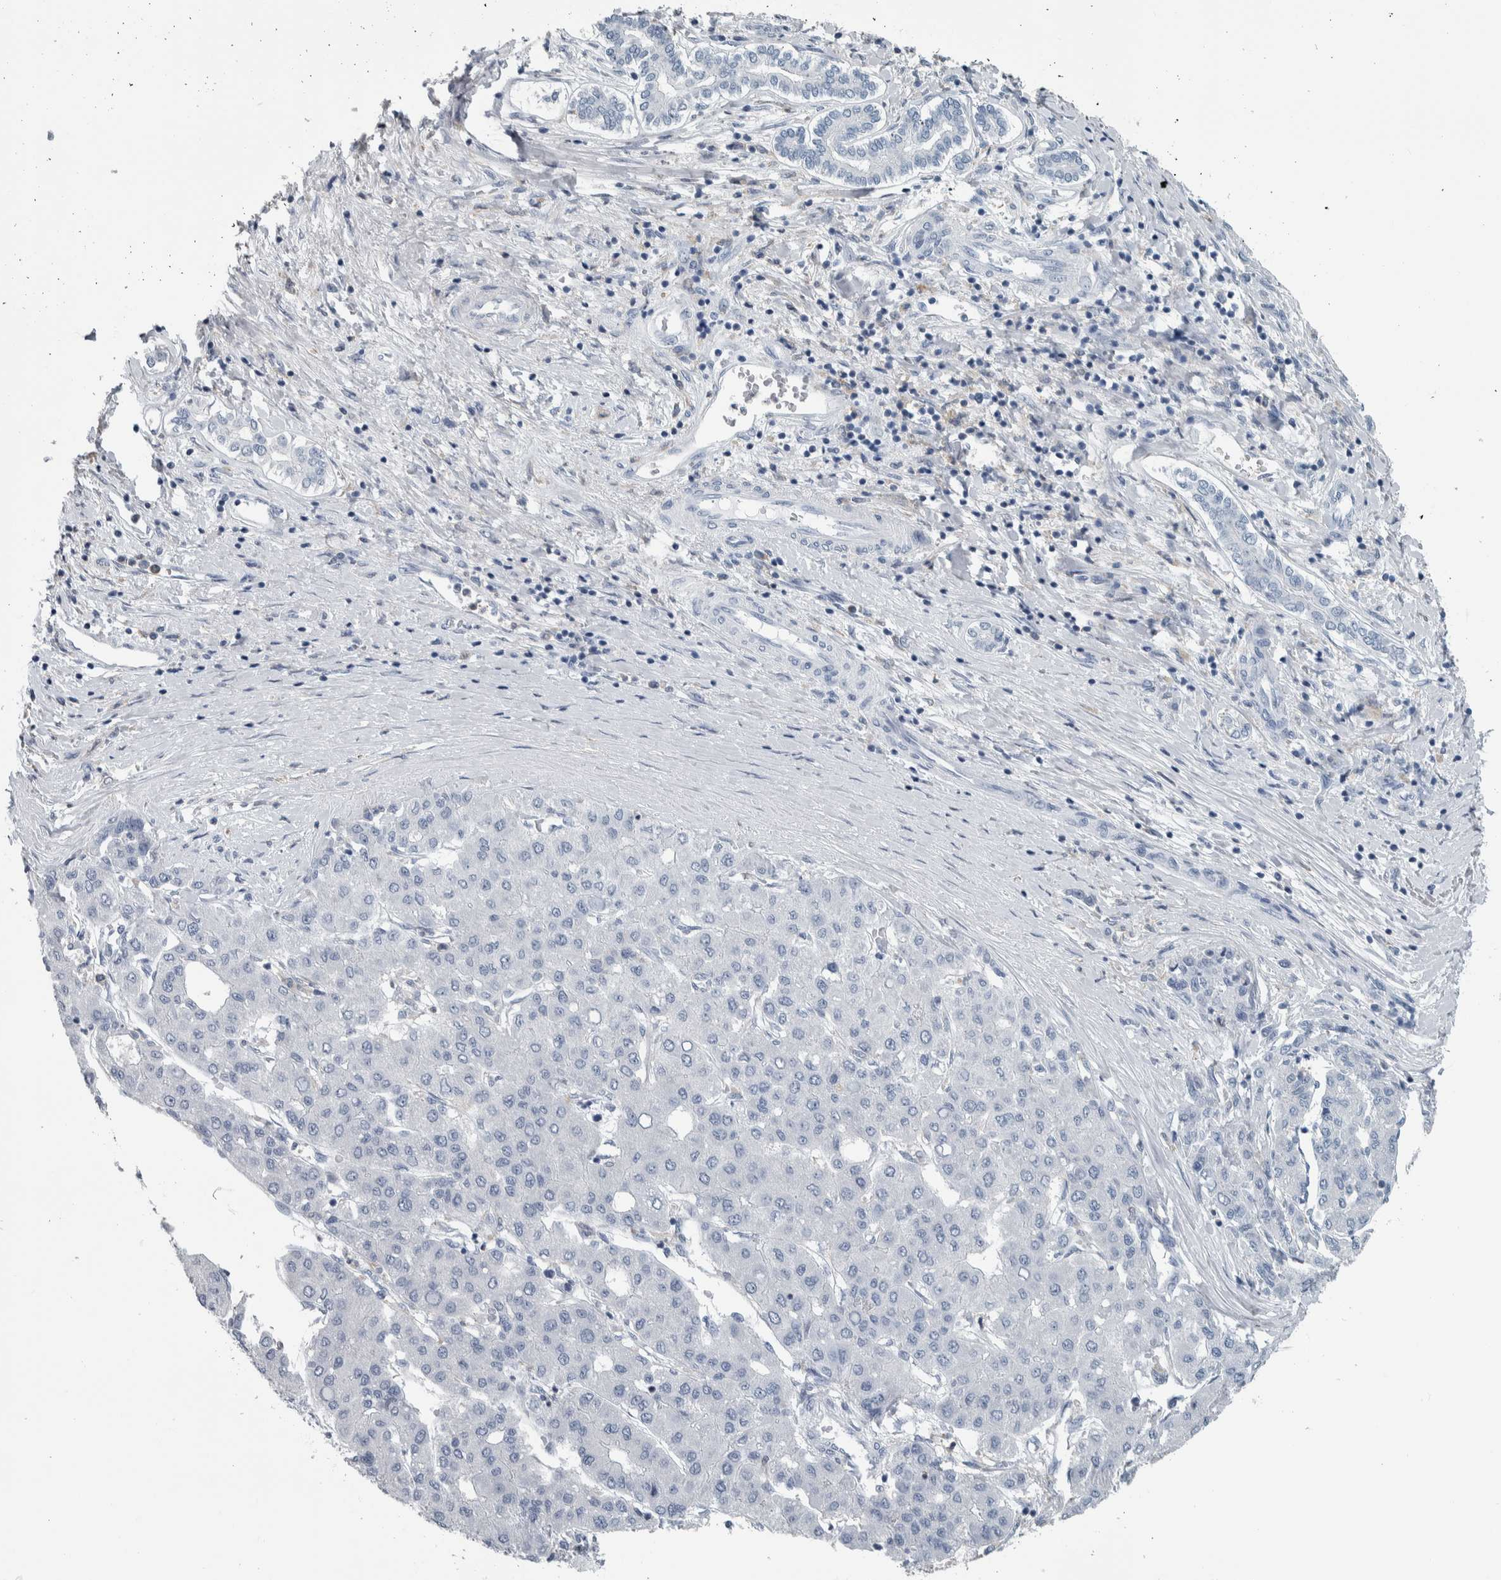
{"staining": {"intensity": "negative", "quantity": "none", "location": "none"}, "tissue": "liver cancer", "cell_type": "Tumor cells", "image_type": "cancer", "snomed": [{"axis": "morphology", "description": "Carcinoma, Hepatocellular, NOS"}, {"axis": "topography", "description": "Liver"}], "caption": "Liver cancer was stained to show a protein in brown. There is no significant expression in tumor cells. Brightfield microscopy of immunohistochemistry stained with DAB (brown) and hematoxylin (blue), captured at high magnification.", "gene": "SKAP2", "patient": {"sex": "male", "age": 65}}